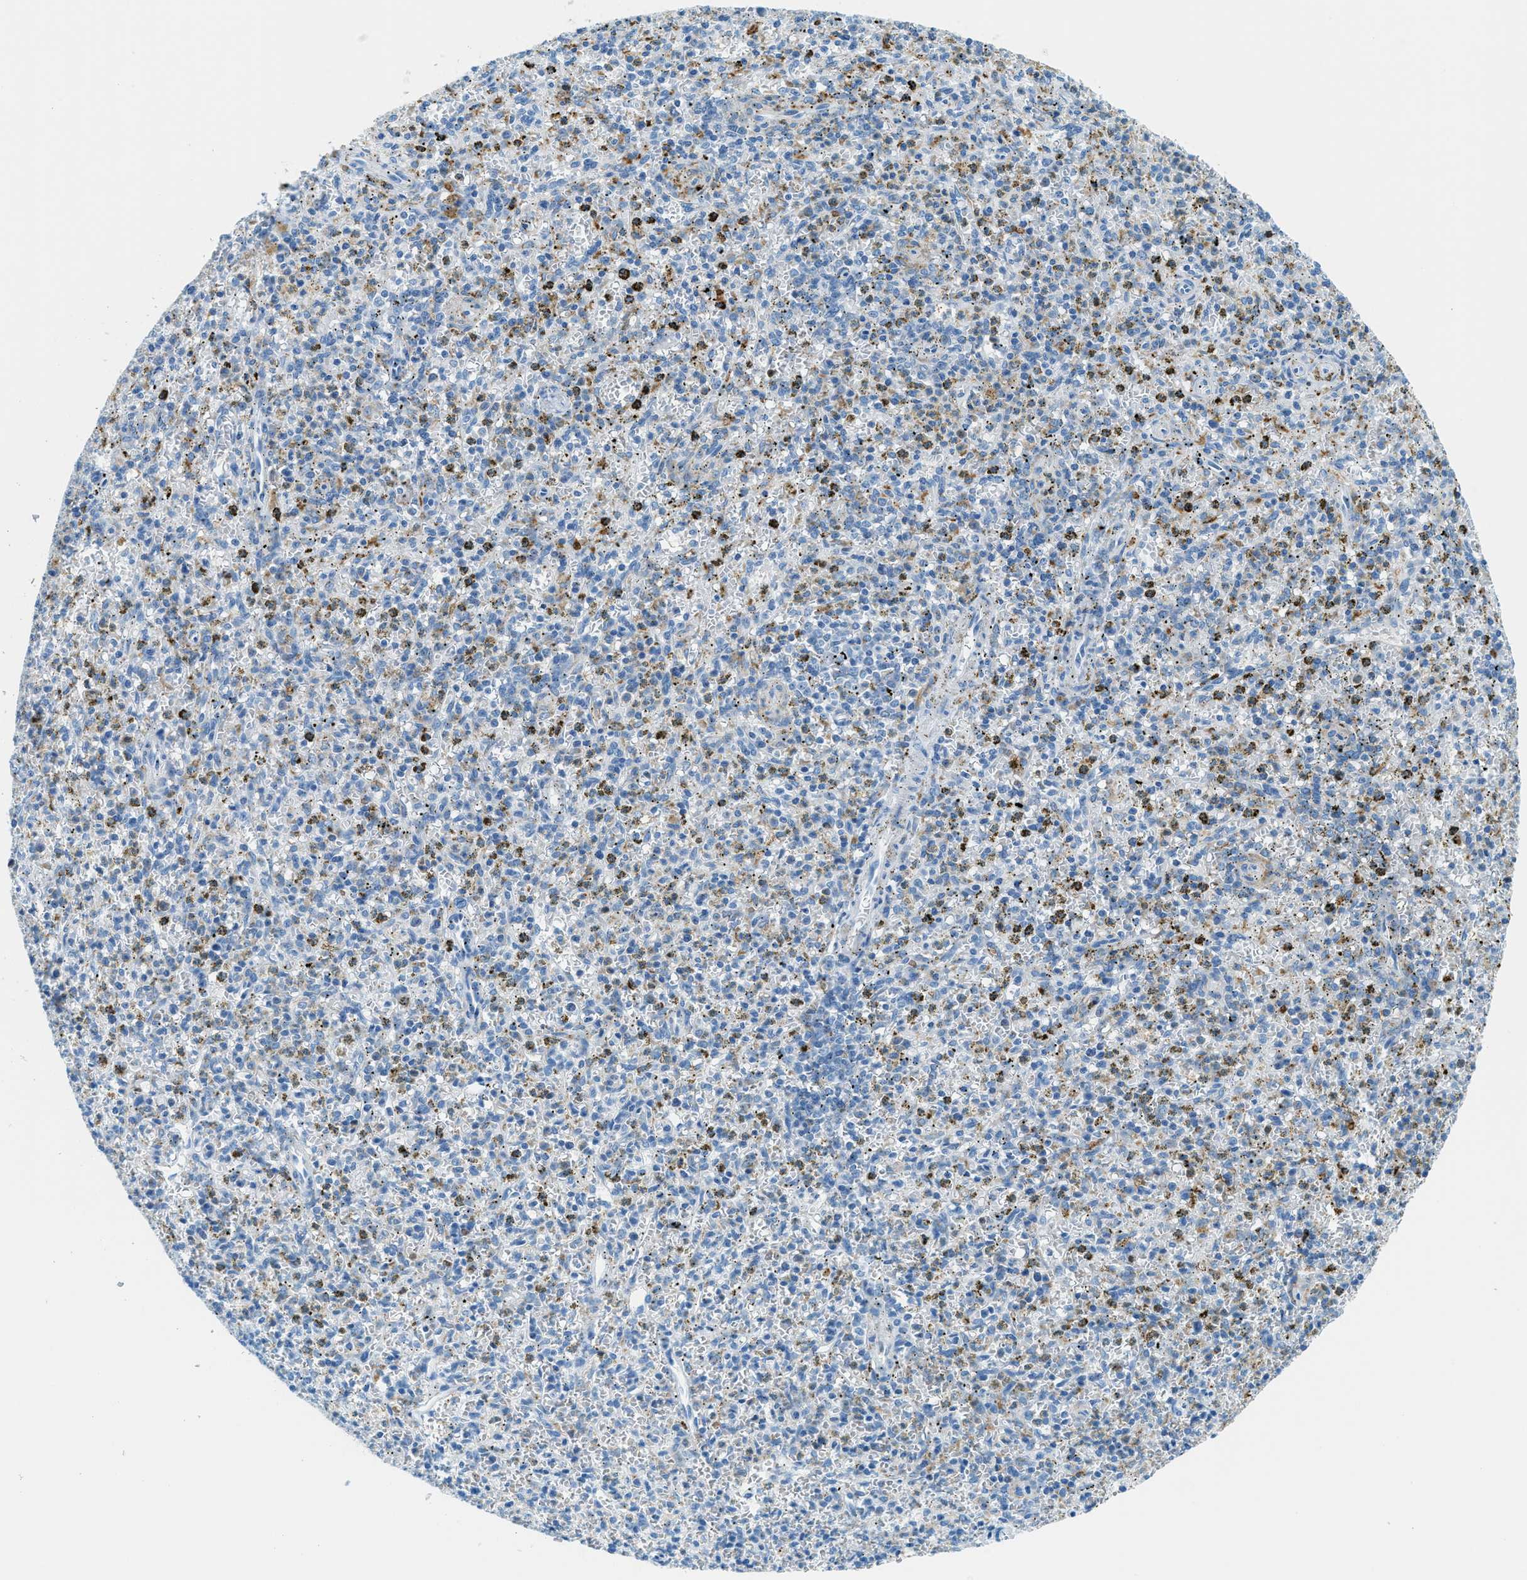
{"staining": {"intensity": "negative", "quantity": "none", "location": "none"}, "tissue": "spleen", "cell_type": "Cells in red pulp", "image_type": "normal", "snomed": [{"axis": "morphology", "description": "Normal tissue, NOS"}, {"axis": "topography", "description": "Spleen"}], "caption": "A high-resolution photomicrograph shows immunohistochemistry (IHC) staining of normal spleen, which demonstrates no significant positivity in cells in red pulp.", "gene": "C21orf62", "patient": {"sex": "male", "age": 72}}